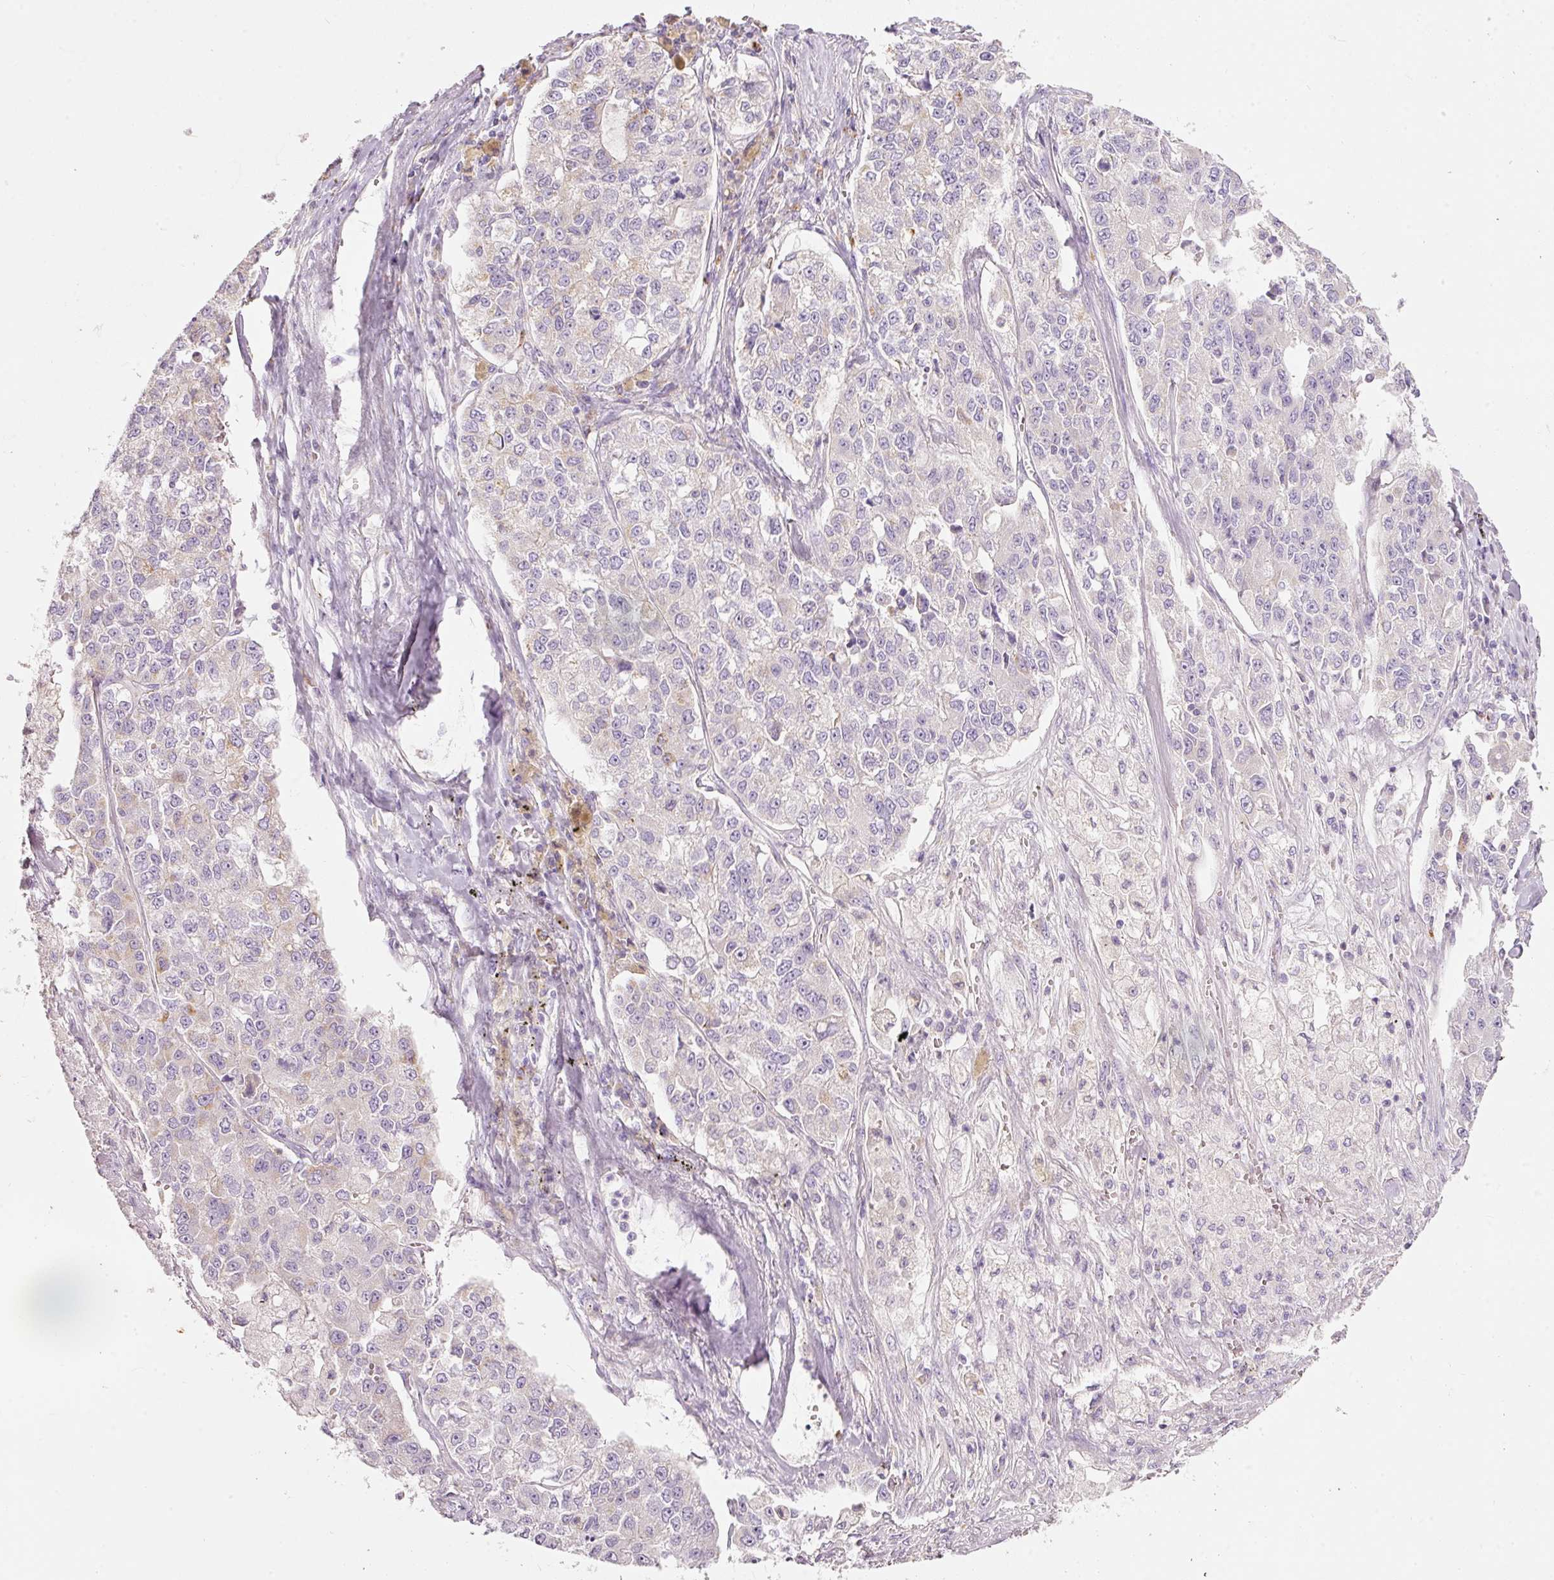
{"staining": {"intensity": "negative", "quantity": "none", "location": "none"}, "tissue": "lung cancer", "cell_type": "Tumor cells", "image_type": "cancer", "snomed": [{"axis": "morphology", "description": "Adenocarcinoma, NOS"}, {"axis": "topography", "description": "Lung"}], "caption": "Adenocarcinoma (lung) stained for a protein using IHC displays no expression tumor cells.", "gene": "MTHFD2", "patient": {"sex": "male", "age": 49}}